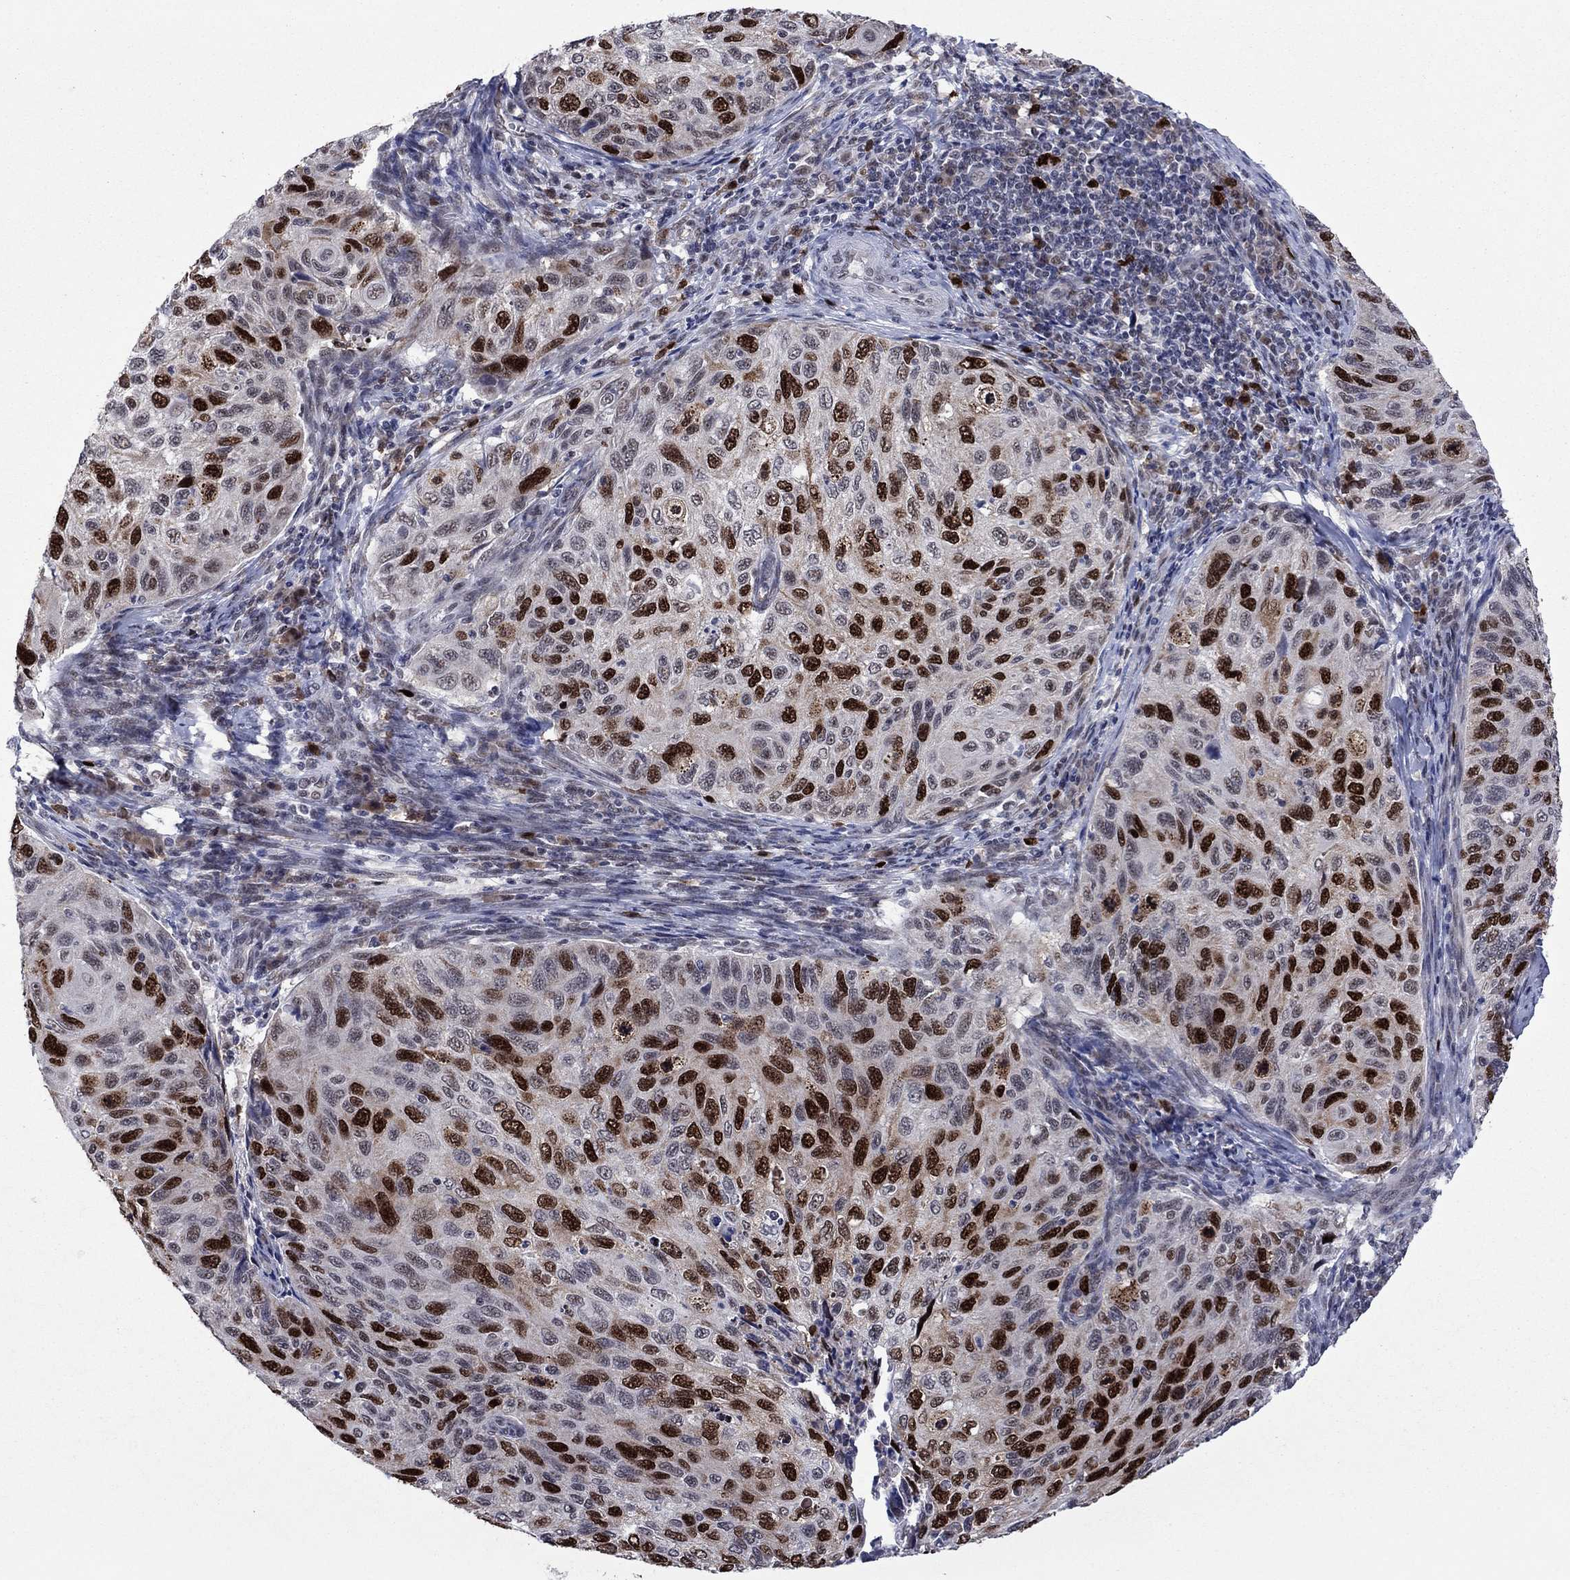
{"staining": {"intensity": "strong", "quantity": "25%-75%", "location": "nuclear"}, "tissue": "cervical cancer", "cell_type": "Tumor cells", "image_type": "cancer", "snomed": [{"axis": "morphology", "description": "Squamous cell carcinoma, NOS"}, {"axis": "topography", "description": "Cervix"}], "caption": "Immunohistochemical staining of squamous cell carcinoma (cervical) reveals high levels of strong nuclear protein staining in about 25%-75% of tumor cells.", "gene": "CDCA5", "patient": {"sex": "female", "age": 70}}